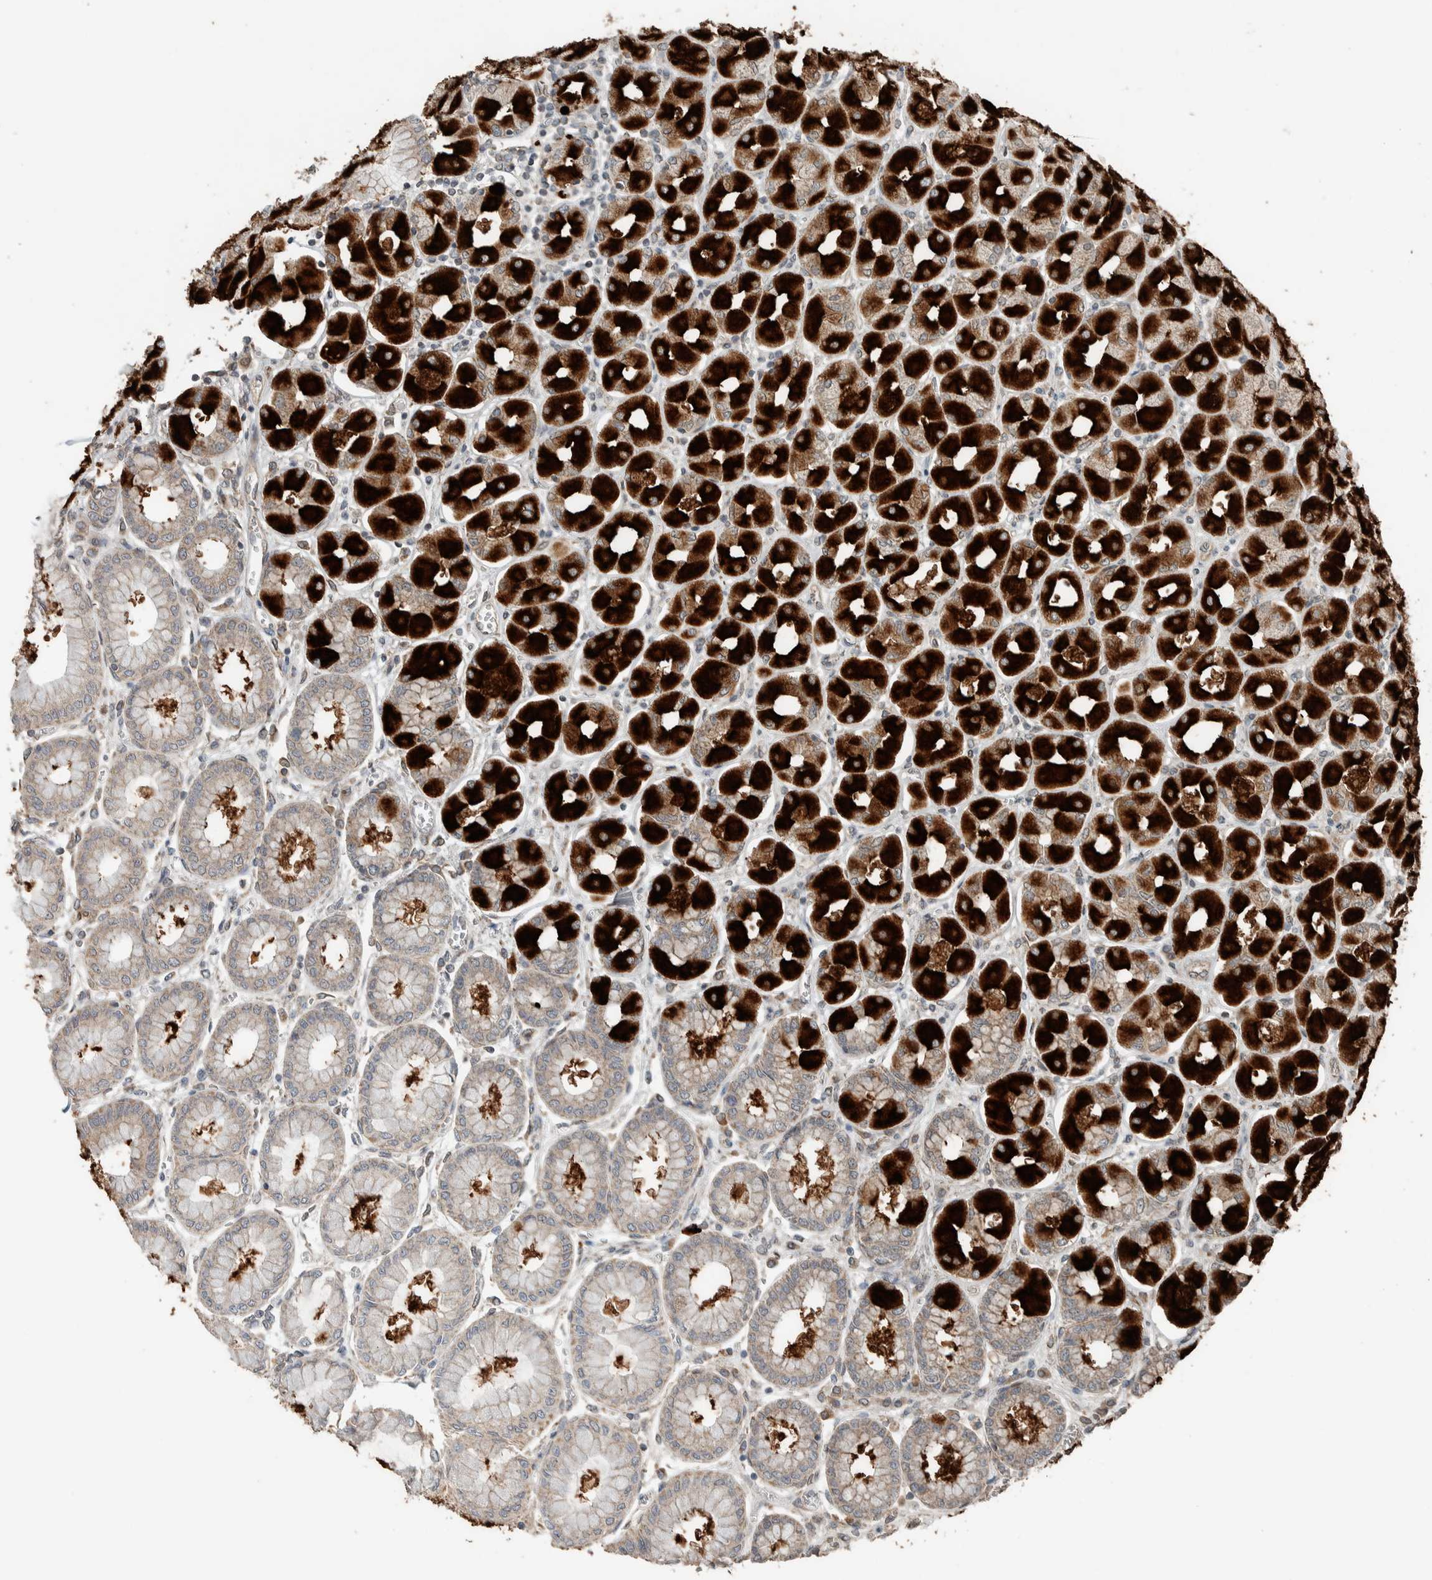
{"staining": {"intensity": "strong", "quantity": "25%-75%", "location": "cytoplasmic/membranous"}, "tissue": "stomach", "cell_type": "Glandular cells", "image_type": "normal", "snomed": [{"axis": "morphology", "description": "Normal tissue, NOS"}, {"axis": "topography", "description": "Stomach, upper"}], "caption": "The immunohistochemical stain shows strong cytoplasmic/membranous positivity in glandular cells of unremarkable stomach.", "gene": "NBR1", "patient": {"sex": "female", "age": 56}}